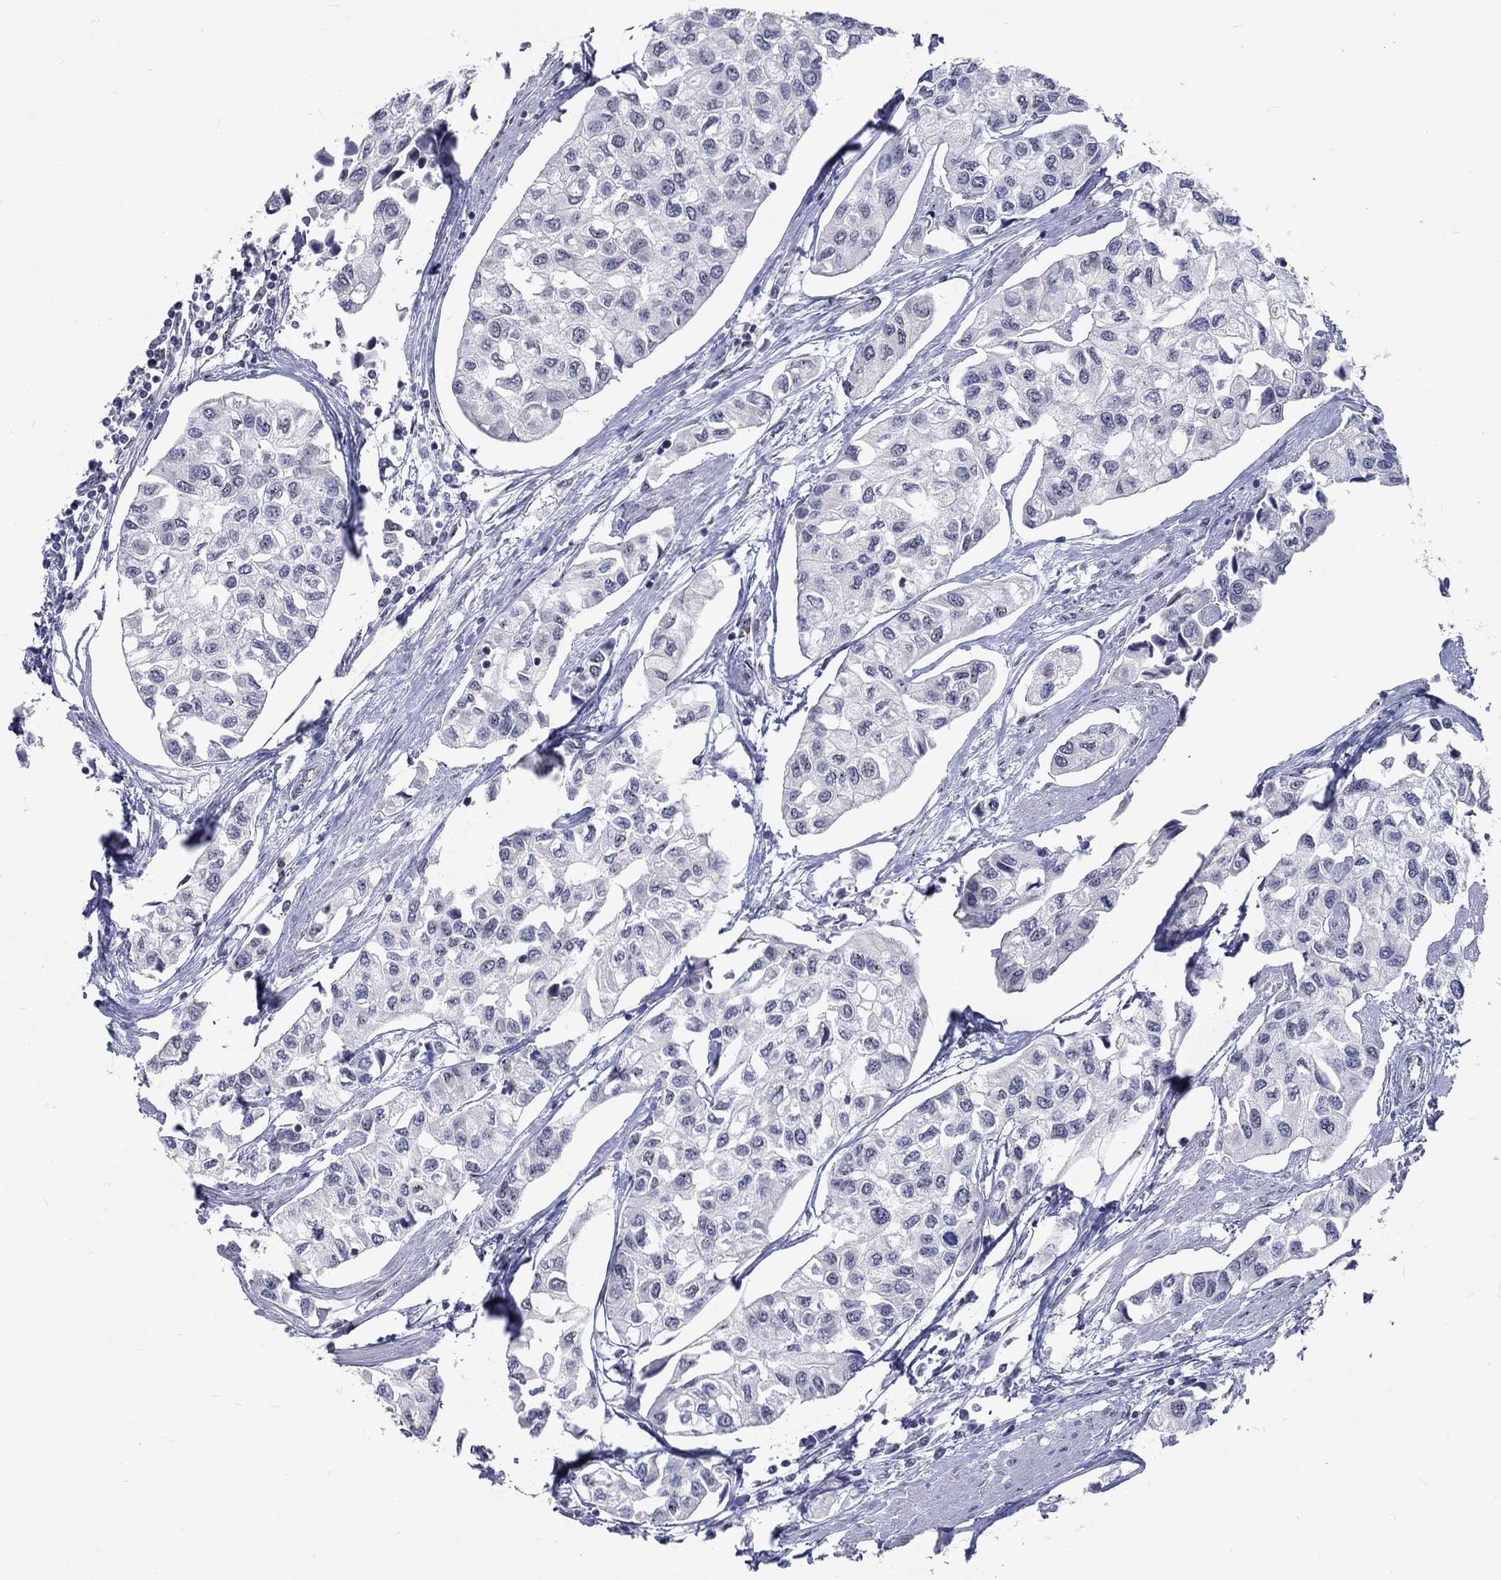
{"staining": {"intensity": "negative", "quantity": "none", "location": "none"}, "tissue": "urothelial cancer", "cell_type": "Tumor cells", "image_type": "cancer", "snomed": [{"axis": "morphology", "description": "Urothelial carcinoma, High grade"}, {"axis": "topography", "description": "Urinary bladder"}], "caption": "Histopathology image shows no protein positivity in tumor cells of urothelial cancer tissue.", "gene": "ZBED1", "patient": {"sex": "male", "age": 73}}